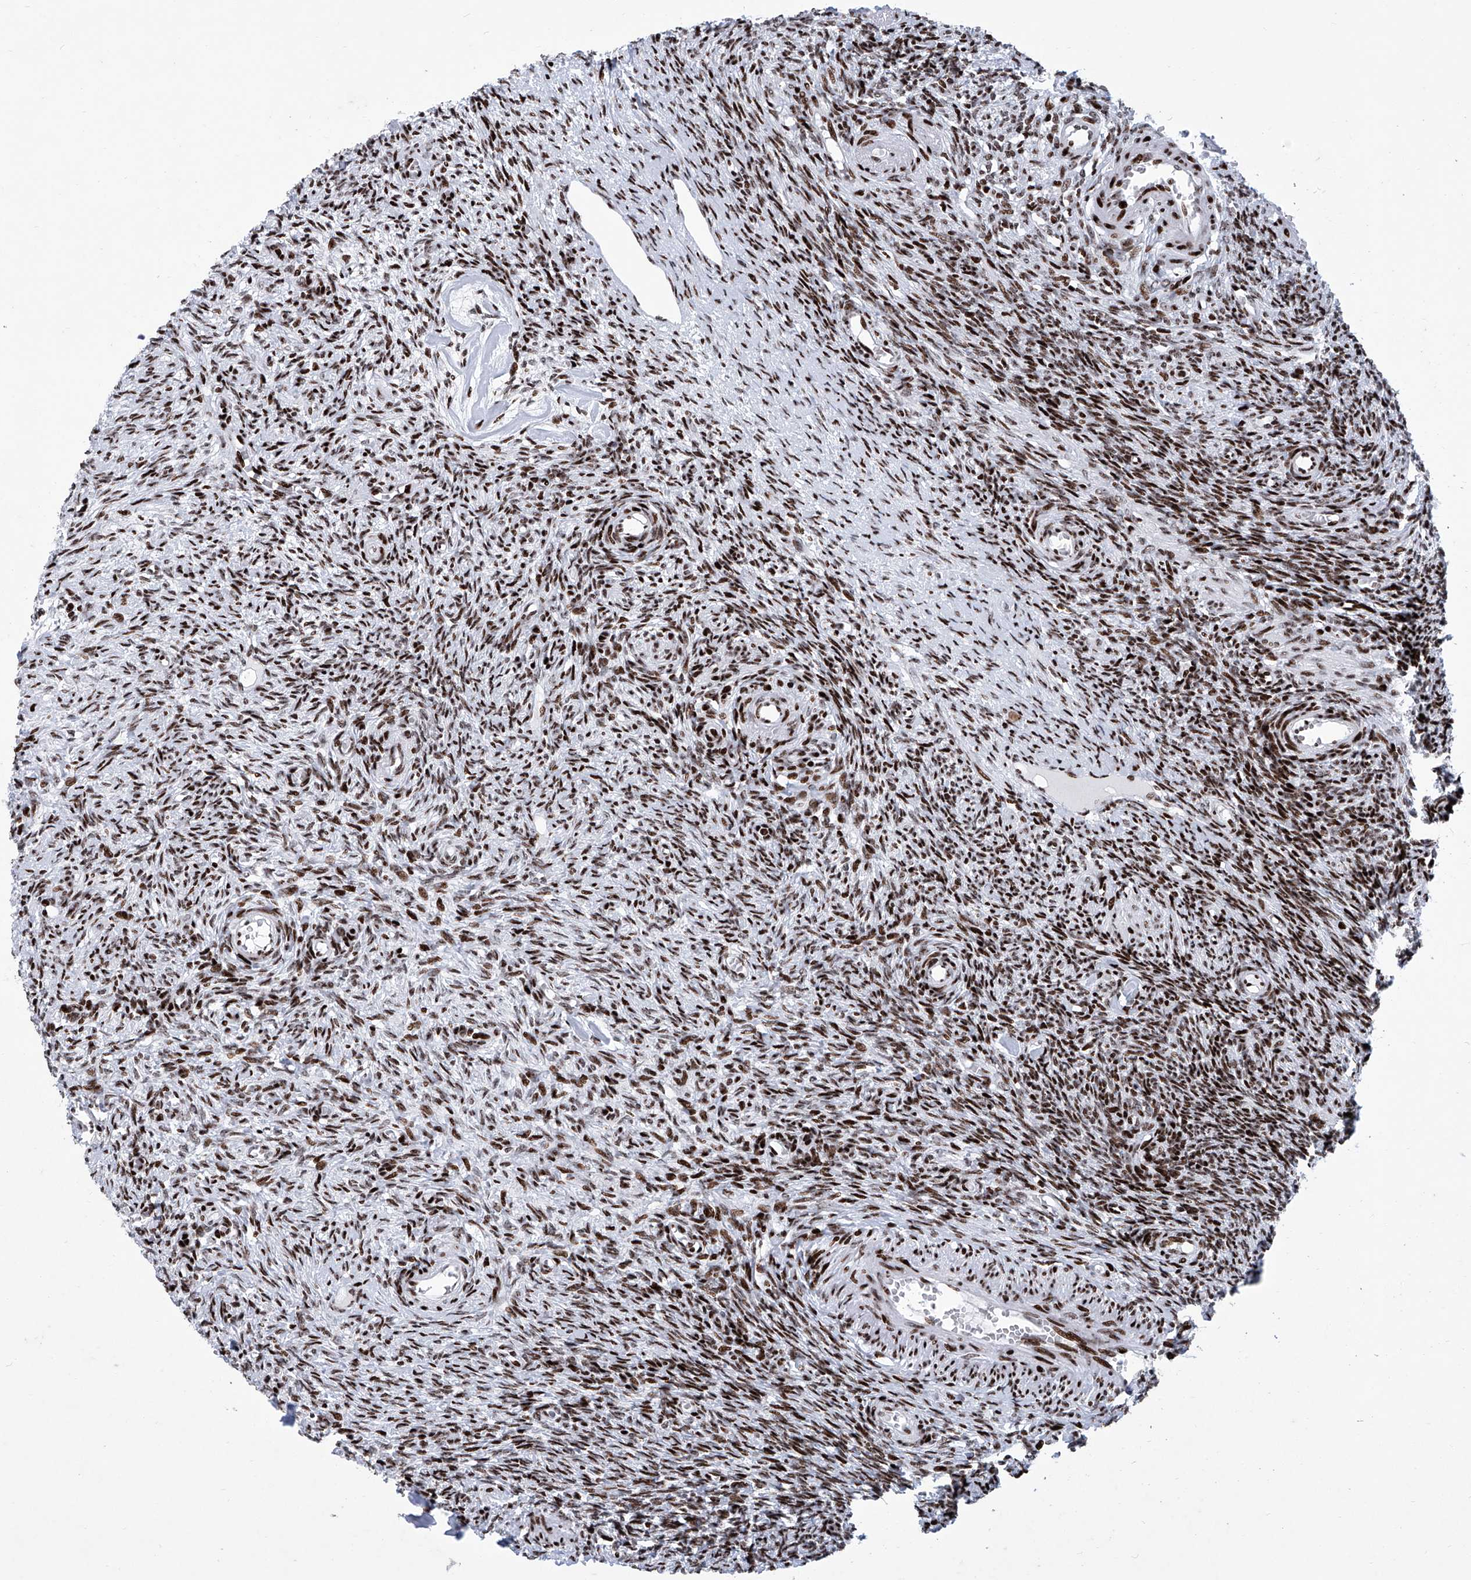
{"staining": {"intensity": "strong", "quantity": "25%-75%", "location": "nuclear"}, "tissue": "ovary", "cell_type": "Ovarian stroma cells", "image_type": "normal", "snomed": [{"axis": "morphology", "description": "Normal tissue, NOS"}, {"axis": "topography", "description": "Ovary"}], "caption": "Immunohistochemical staining of normal human ovary reveals high levels of strong nuclear expression in about 25%-75% of ovarian stroma cells.", "gene": "HEY2", "patient": {"sex": "female", "age": 27}}